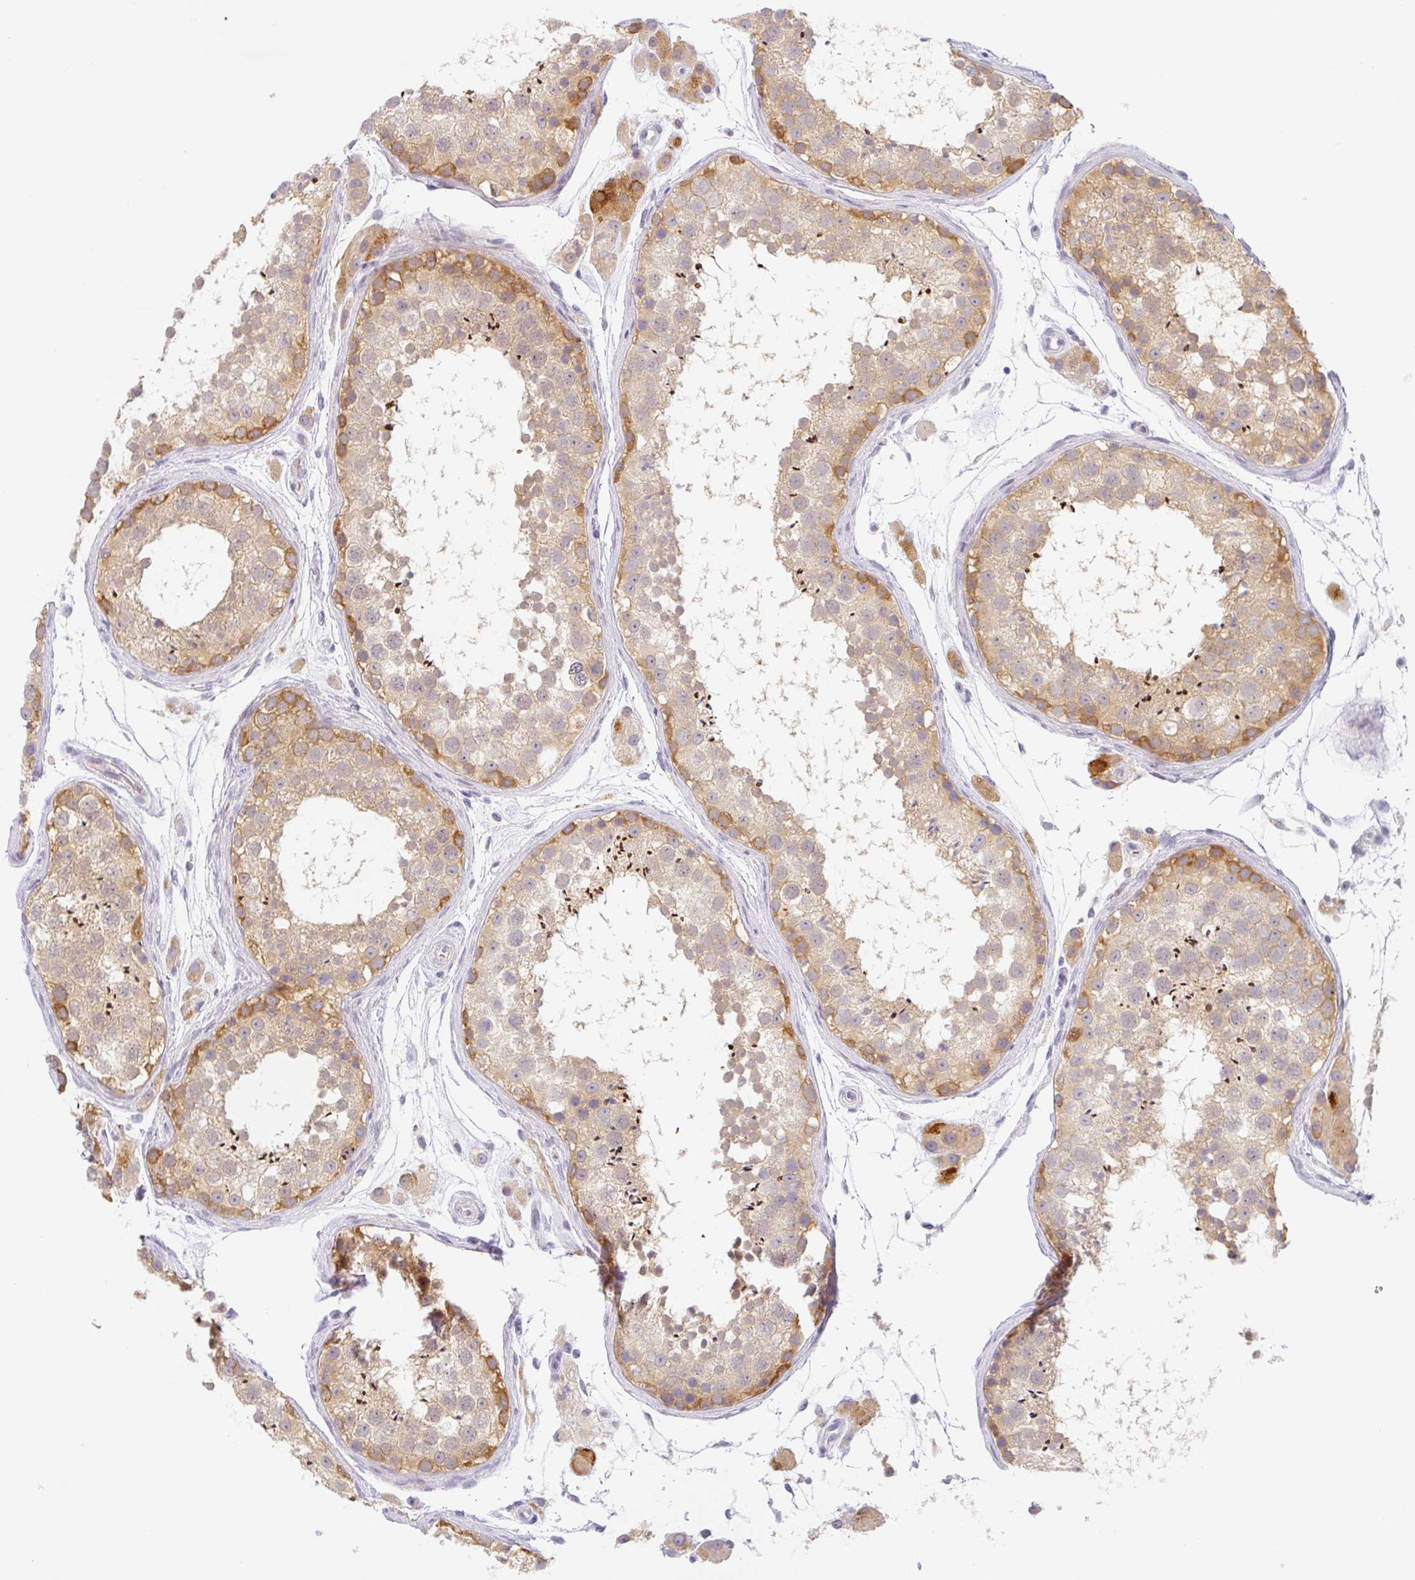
{"staining": {"intensity": "moderate", "quantity": "25%-75%", "location": "cytoplasmic/membranous,nuclear"}, "tissue": "testis", "cell_type": "Cells in seminiferous ducts", "image_type": "normal", "snomed": [{"axis": "morphology", "description": "Normal tissue, NOS"}, {"axis": "topography", "description": "Testis"}], "caption": "The photomicrograph exhibits staining of benign testis, revealing moderate cytoplasmic/membranous,nuclear protein expression (brown color) within cells in seminiferous ducts. Immunohistochemistry (ihc) stains the protein of interest in brown and the nuclei are stained blue.", "gene": "TMEM86A", "patient": {"sex": "male", "age": 41}}